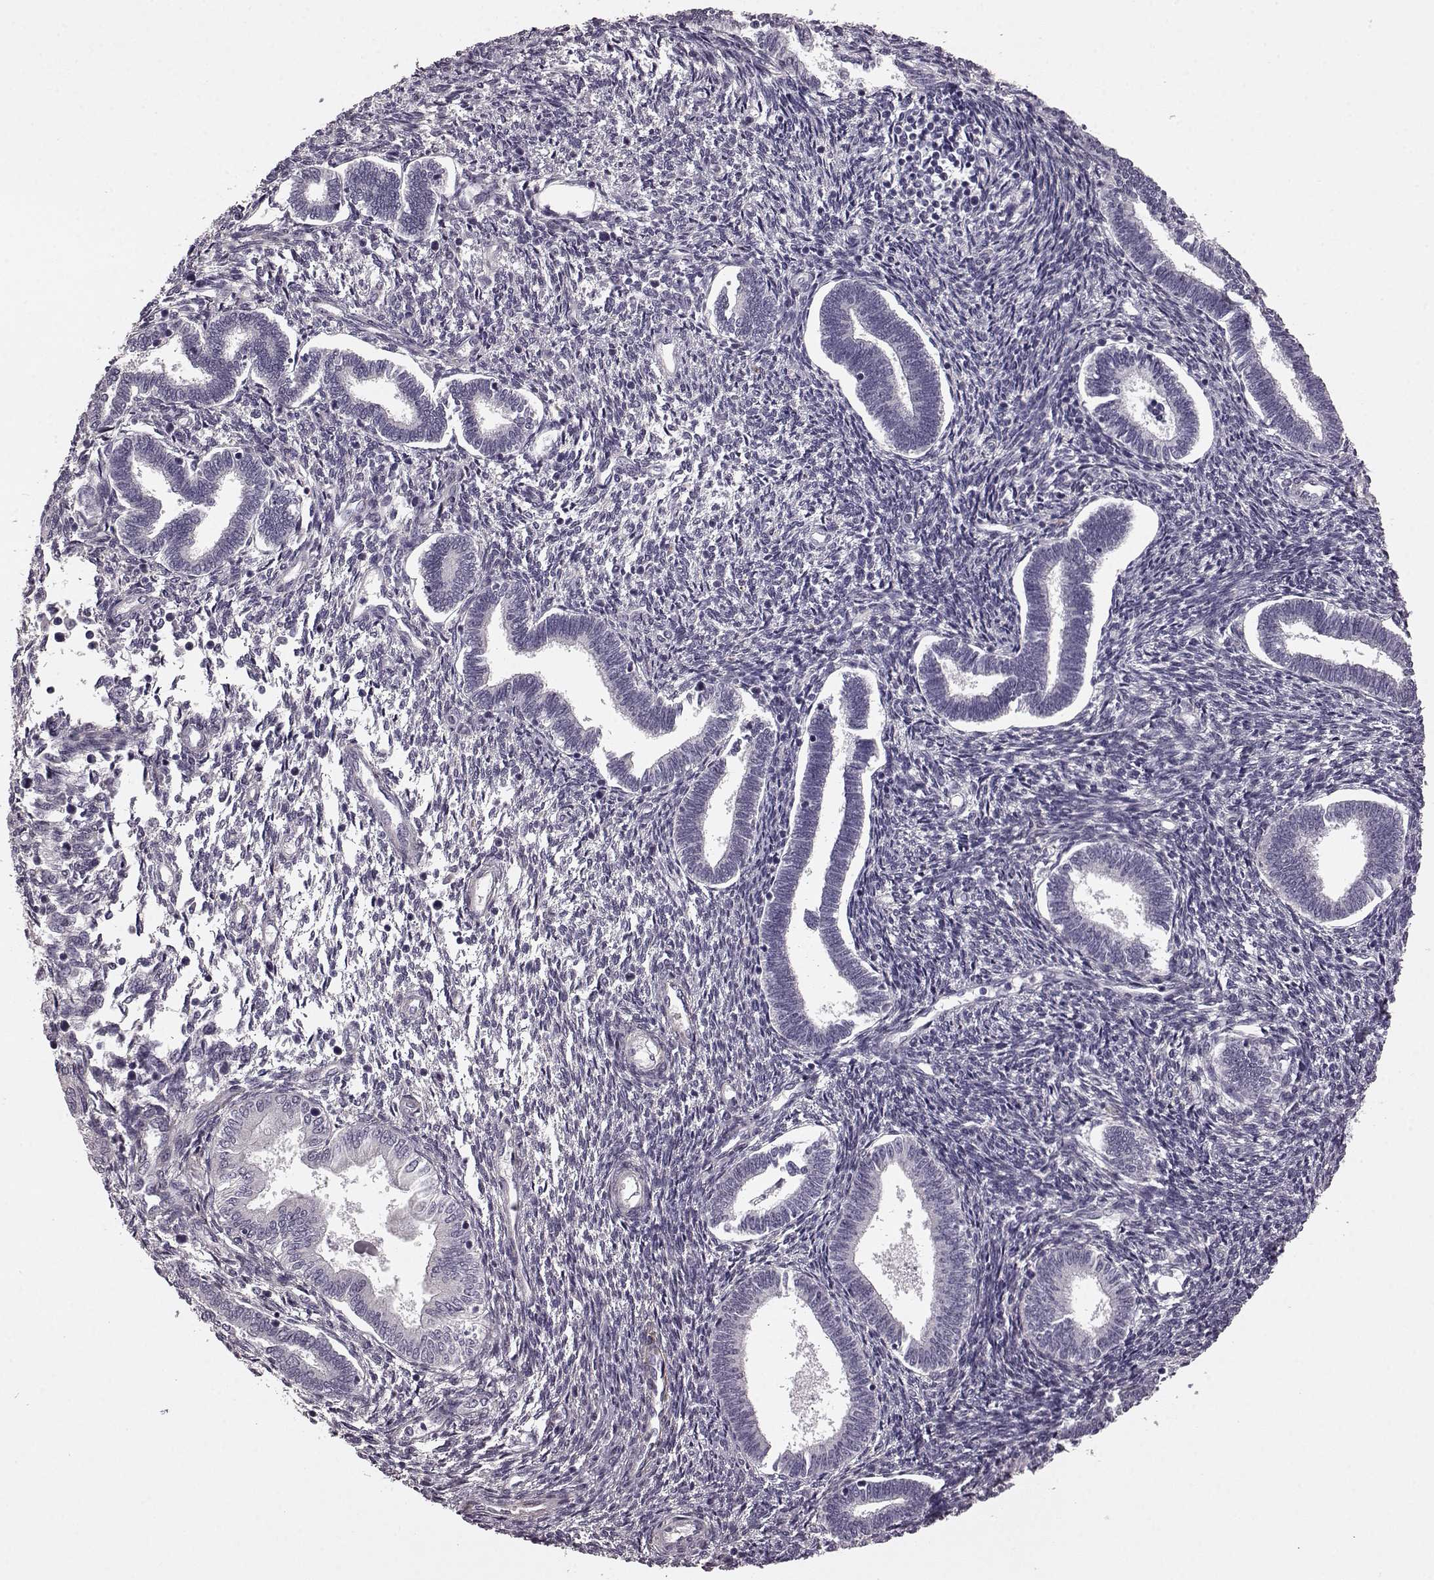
{"staining": {"intensity": "negative", "quantity": "none", "location": "none"}, "tissue": "endometrium", "cell_type": "Cells in endometrial stroma", "image_type": "normal", "snomed": [{"axis": "morphology", "description": "Normal tissue, NOS"}, {"axis": "topography", "description": "Endometrium"}], "caption": "This is an immunohistochemistry micrograph of benign human endometrium. There is no expression in cells in endometrial stroma.", "gene": "GRK1", "patient": {"sex": "female", "age": 42}}